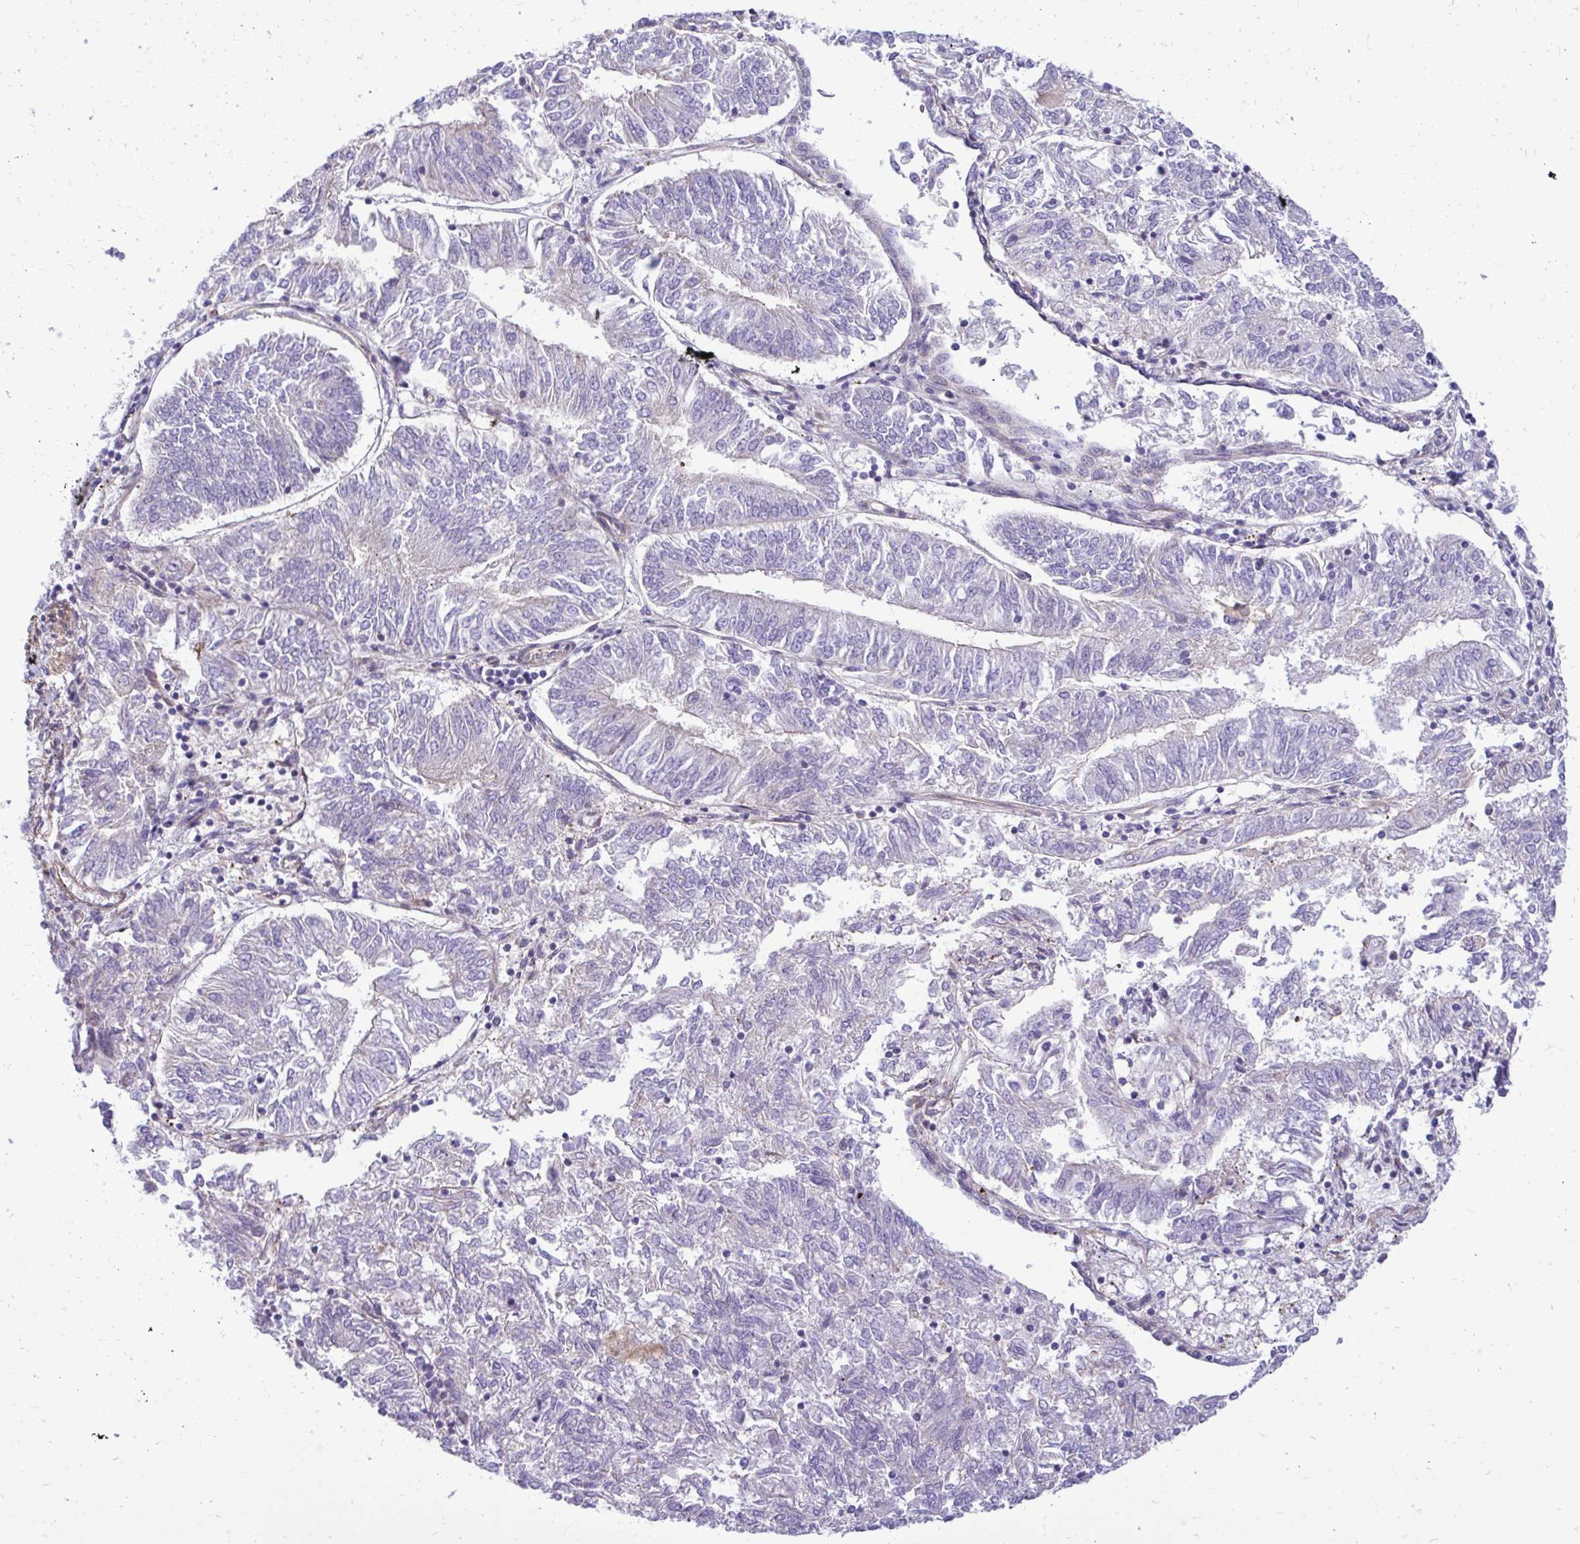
{"staining": {"intensity": "negative", "quantity": "none", "location": "none"}, "tissue": "endometrial cancer", "cell_type": "Tumor cells", "image_type": "cancer", "snomed": [{"axis": "morphology", "description": "Adenocarcinoma, NOS"}, {"axis": "topography", "description": "Endometrium"}], "caption": "High power microscopy histopathology image of an immunohistochemistry (IHC) image of adenocarcinoma (endometrial), revealing no significant expression in tumor cells.", "gene": "ATP13A2", "patient": {"sex": "female", "age": 58}}